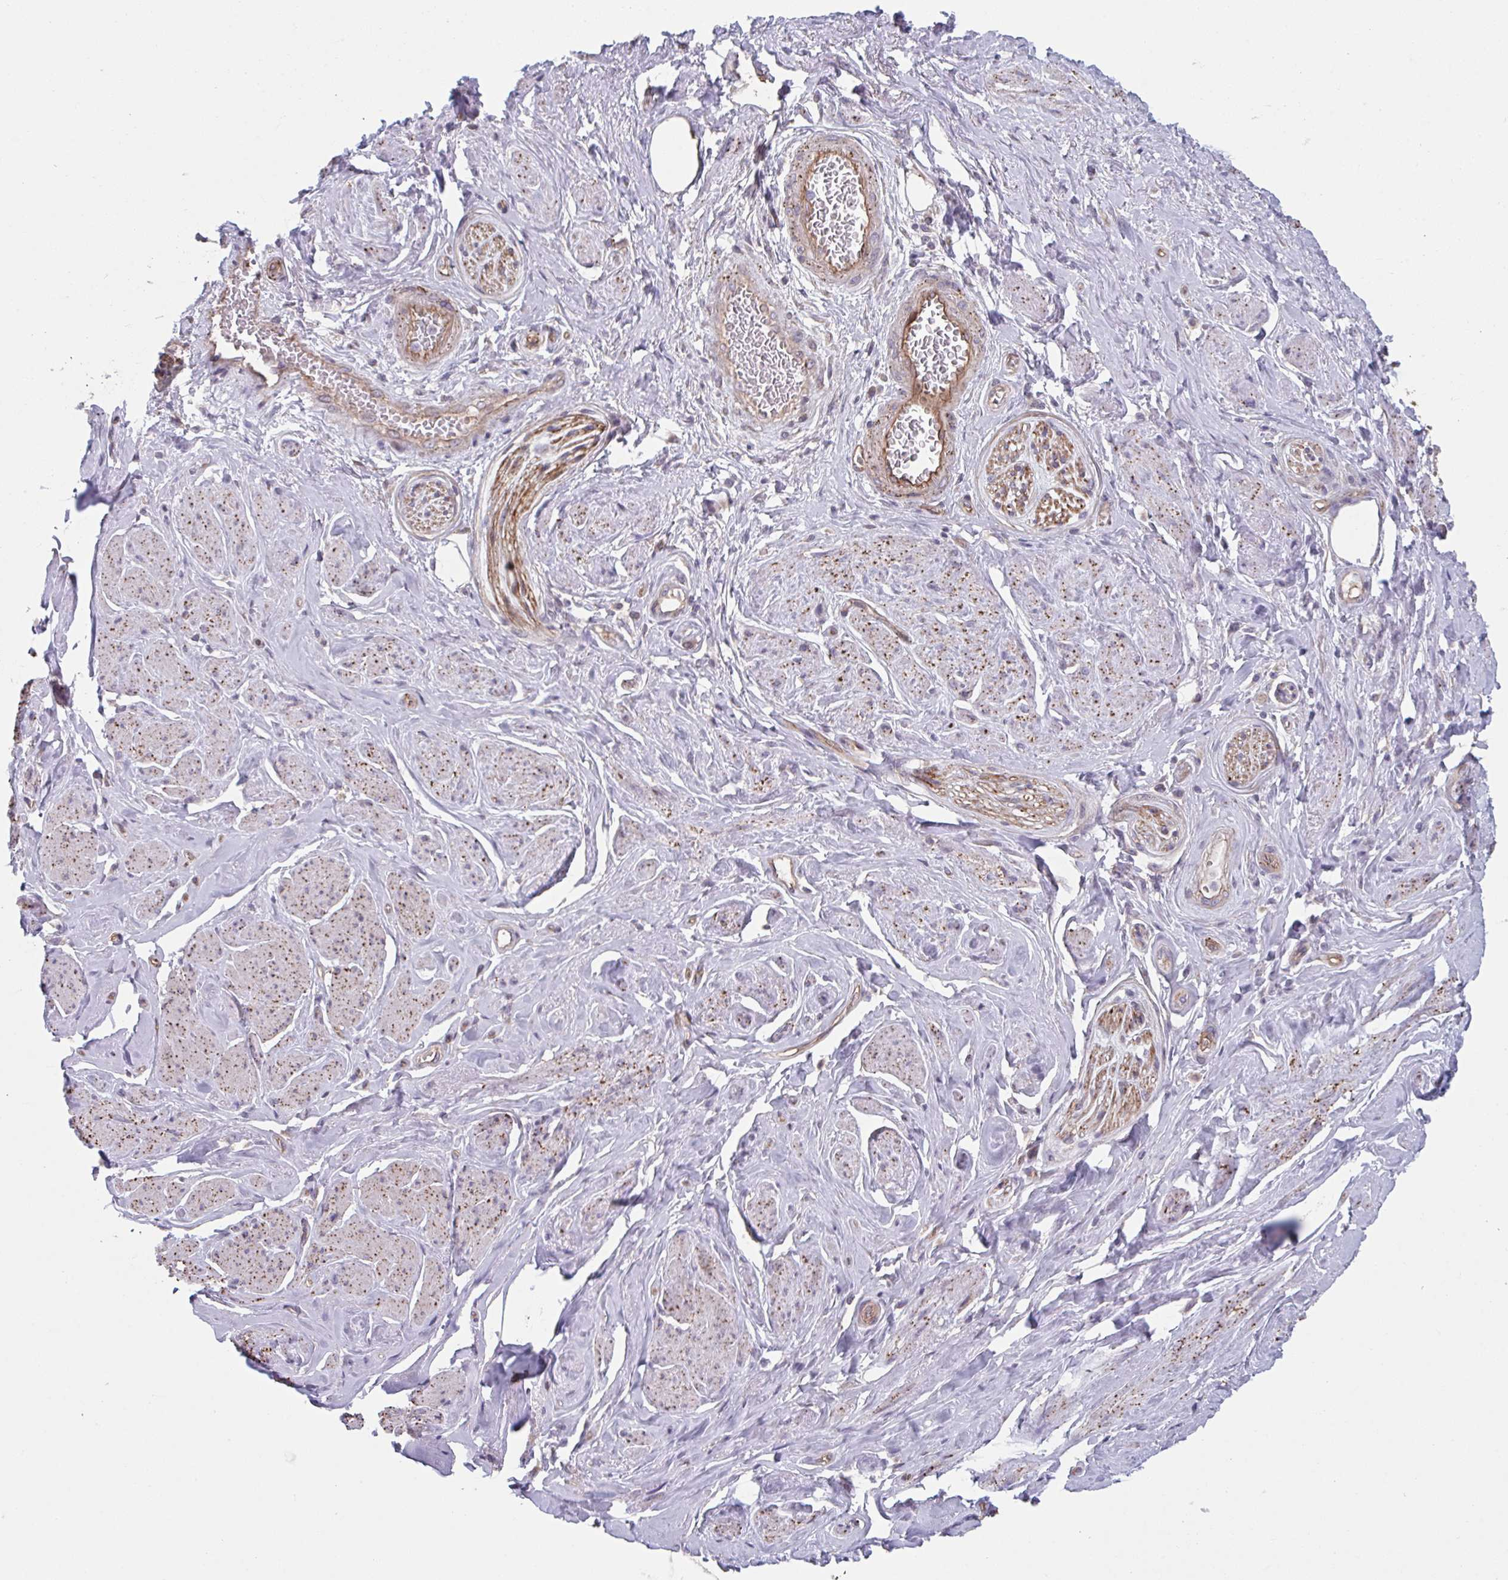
{"staining": {"intensity": "weak", "quantity": ">75%", "location": "cytoplasmic/membranous"}, "tissue": "adipose tissue", "cell_type": "Adipocytes", "image_type": "normal", "snomed": [{"axis": "morphology", "description": "Normal tissue, NOS"}, {"axis": "topography", "description": "Vagina"}, {"axis": "topography", "description": "Peripheral nerve tissue"}], "caption": "Protein staining exhibits weak cytoplasmic/membranous positivity in about >75% of adipocytes in benign adipose tissue. (DAB (3,3'-diaminobenzidine) IHC with brightfield microscopy, high magnification).", "gene": "TNFSF10", "patient": {"sex": "female", "age": 71}}